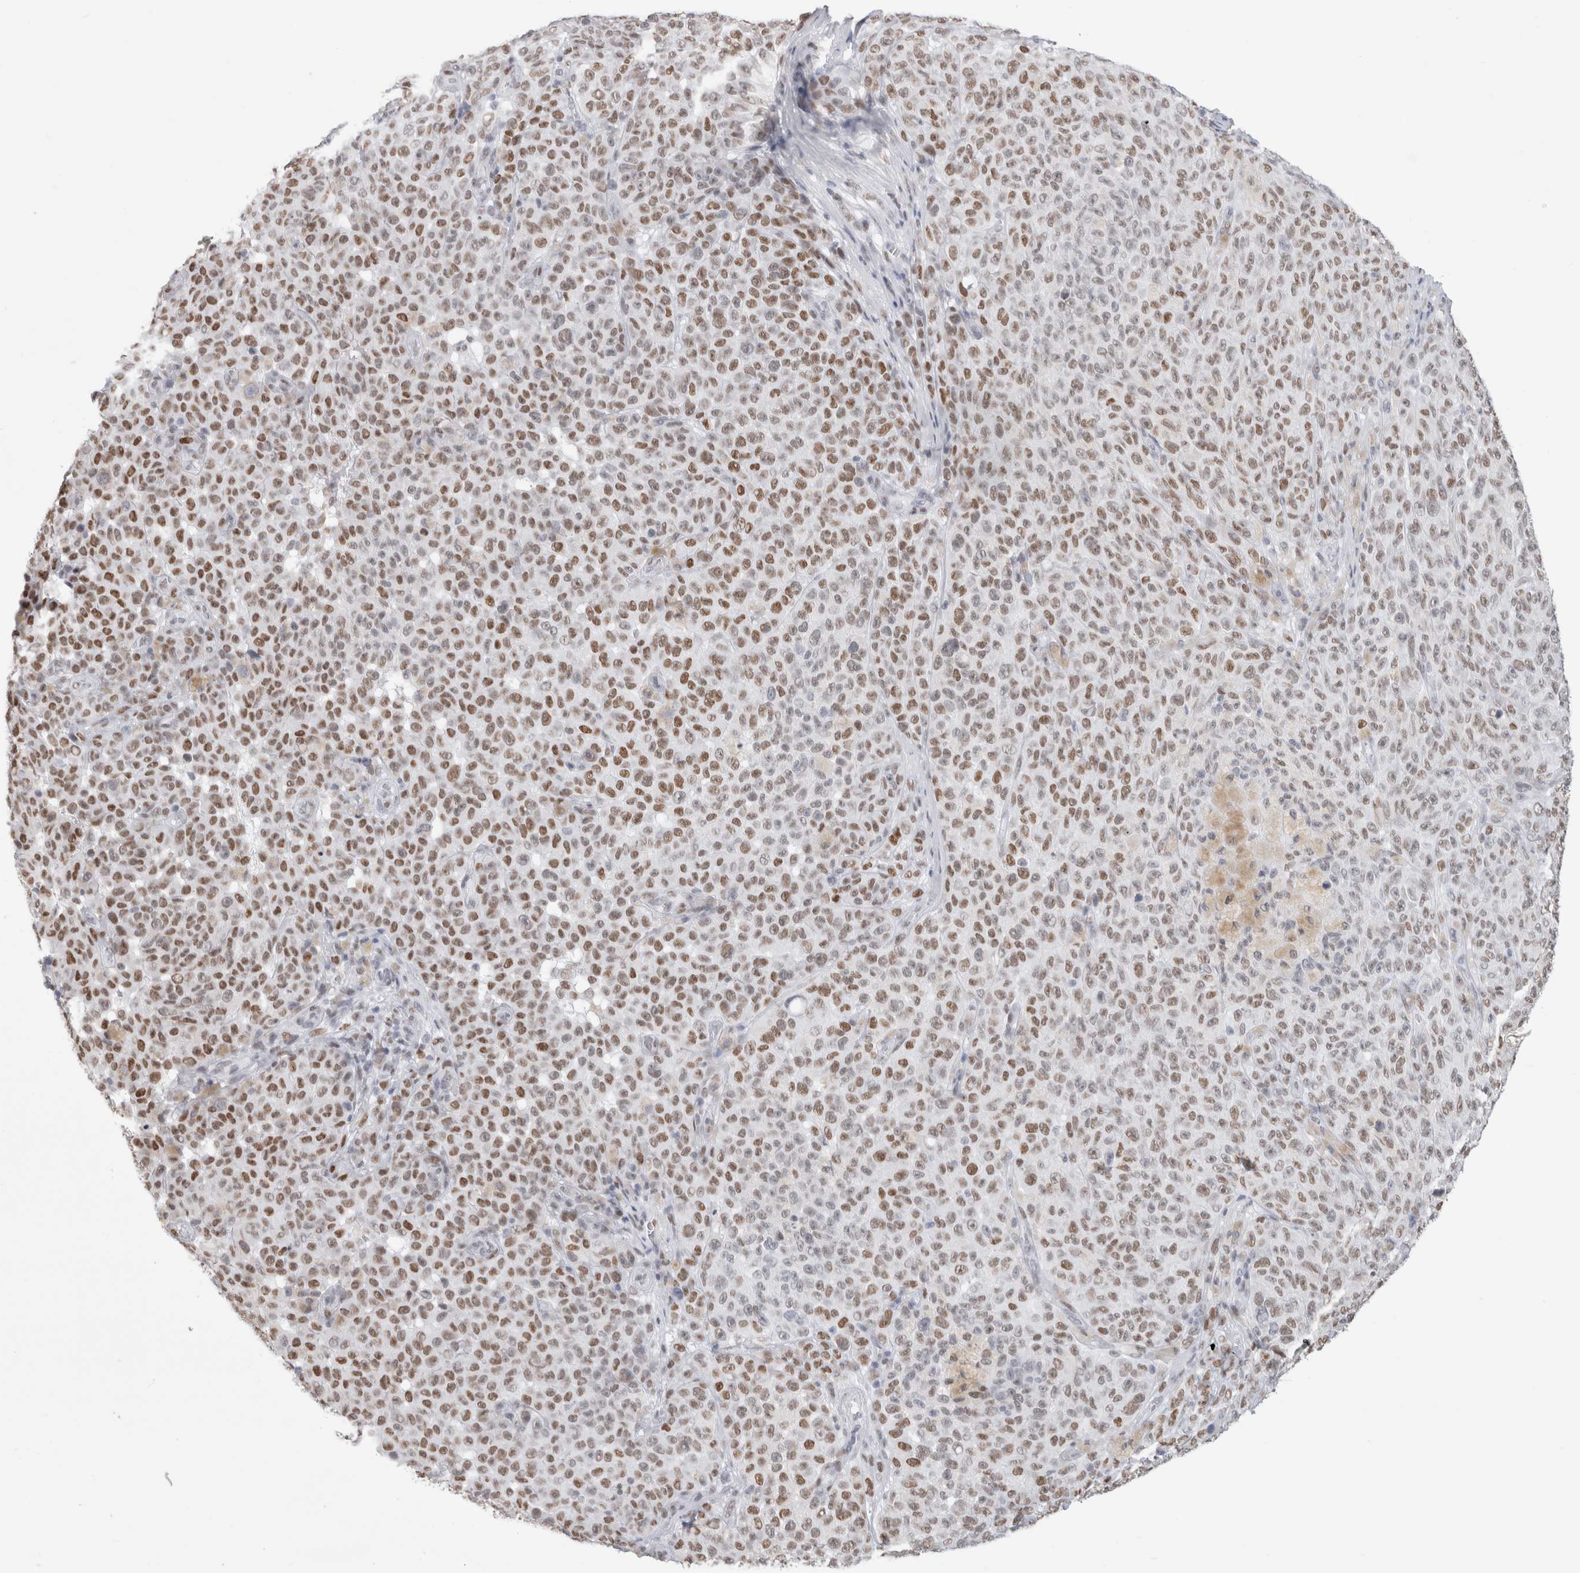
{"staining": {"intensity": "moderate", "quantity": ">75%", "location": "nuclear"}, "tissue": "melanoma", "cell_type": "Tumor cells", "image_type": "cancer", "snomed": [{"axis": "morphology", "description": "Malignant melanoma, NOS"}, {"axis": "topography", "description": "Skin"}], "caption": "DAB immunohistochemical staining of melanoma reveals moderate nuclear protein staining in approximately >75% of tumor cells.", "gene": "SMARCC1", "patient": {"sex": "female", "age": 82}}